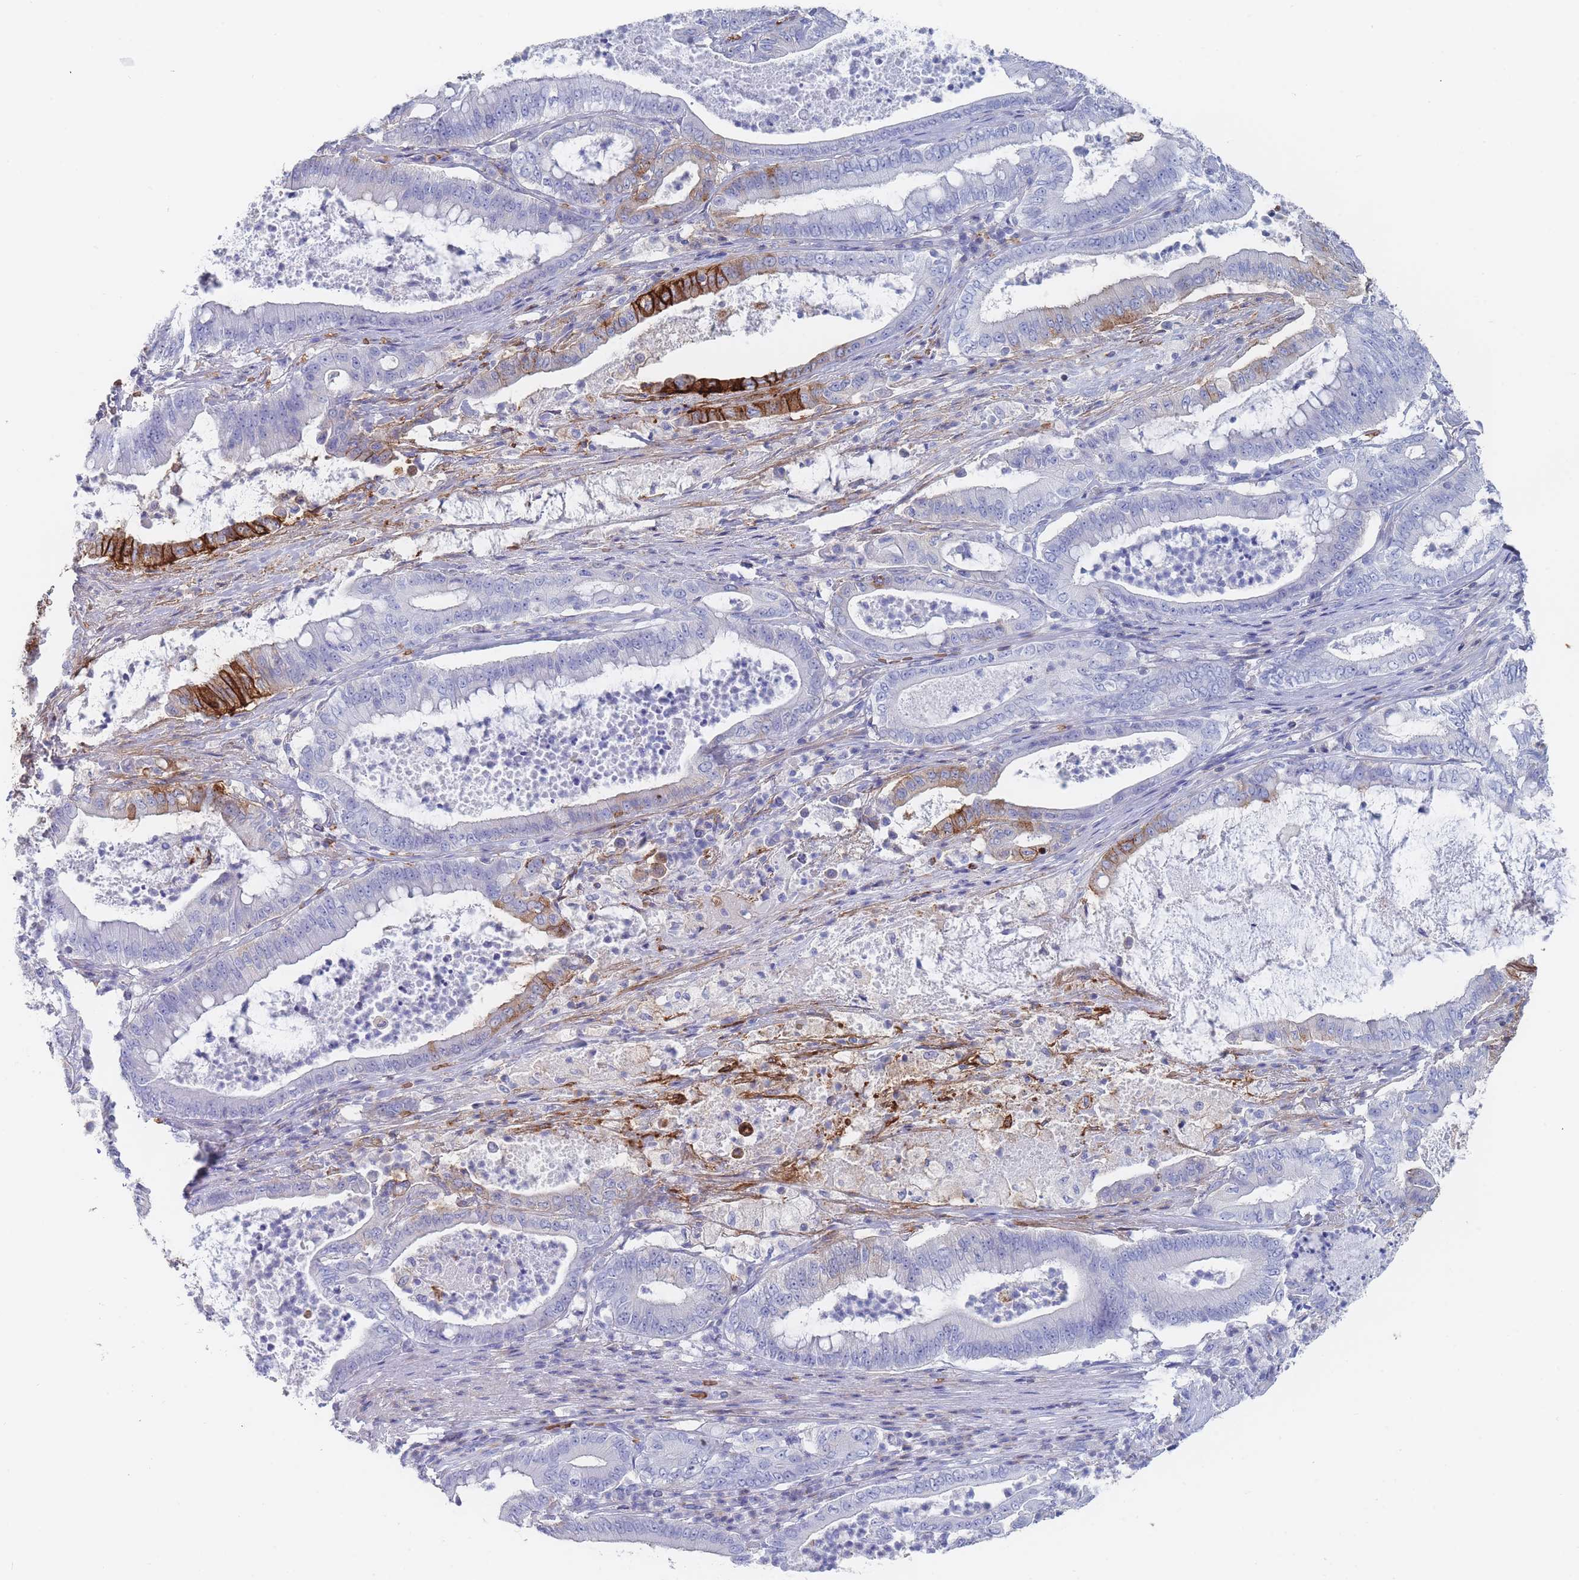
{"staining": {"intensity": "strong", "quantity": "<25%", "location": "cytoplasmic/membranous"}, "tissue": "pancreatic cancer", "cell_type": "Tumor cells", "image_type": "cancer", "snomed": [{"axis": "morphology", "description": "Adenocarcinoma, NOS"}, {"axis": "topography", "description": "Pancreas"}], "caption": "High-magnification brightfield microscopy of pancreatic cancer (adenocarcinoma) stained with DAB (3,3'-diaminobenzidine) (brown) and counterstained with hematoxylin (blue). tumor cells exhibit strong cytoplasmic/membranous positivity is present in approximately<25% of cells.", "gene": "SLC2A1", "patient": {"sex": "male", "age": 71}}